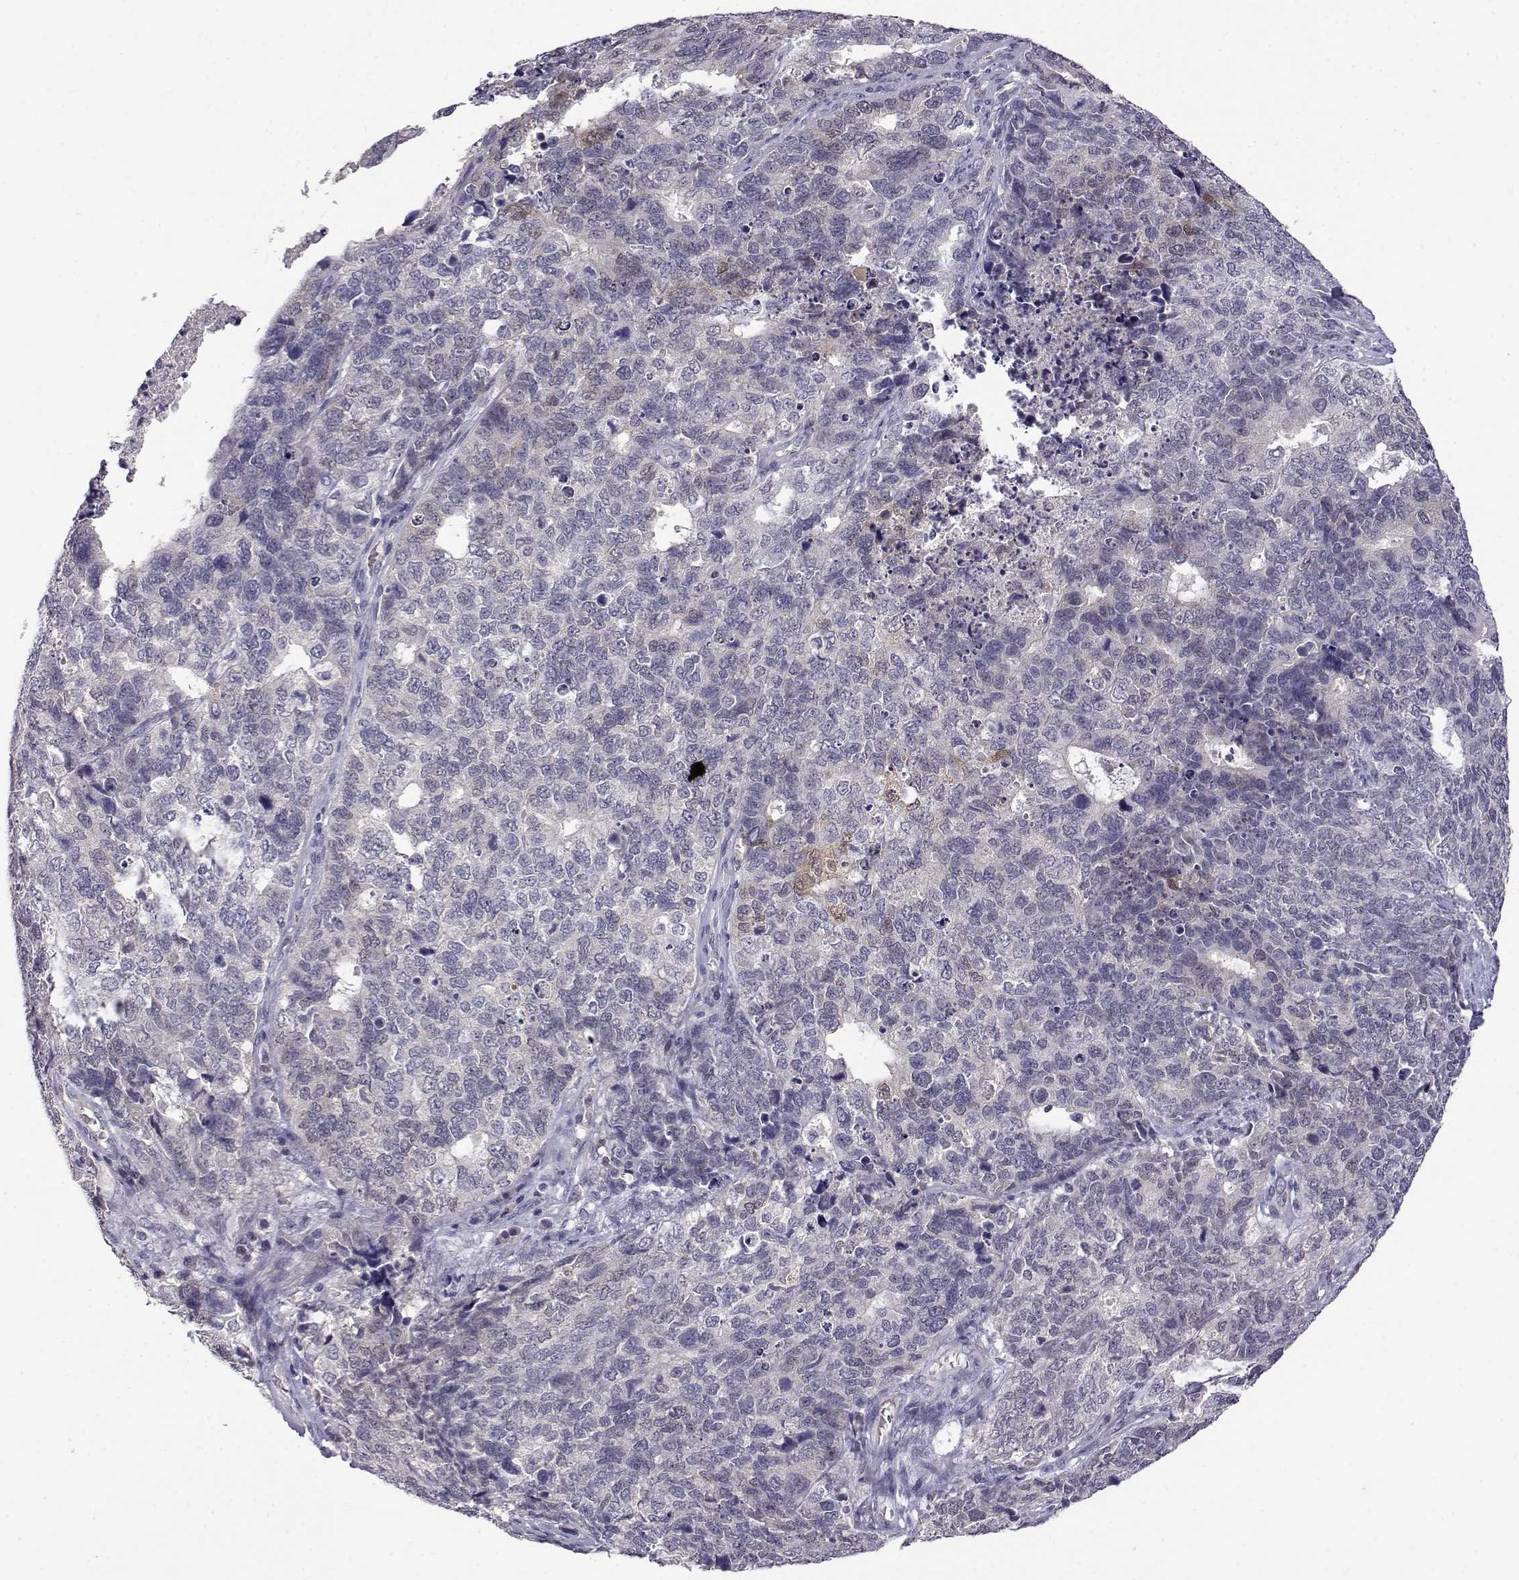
{"staining": {"intensity": "negative", "quantity": "none", "location": "none"}, "tissue": "cervical cancer", "cell_type": "Tumor cells", "image_type": "cancer", "snomed": [{"axis": "morphology", "description": "Squamous cell carcinoma, NOS"}, {"axis": "topography", "description": "Cervix"}], "caption": "IHC of human cervical cancer (squamous cell carcinoma) demonstrates no staining in tumor cells. The staining was performed using DAB to visualize the protein expression in brown, while the nuclei were stained in blue with hematoxylin (Magnification: 20x).", "gene": "AKR1B1", "patient": {"sex": "female", "age": 63}}